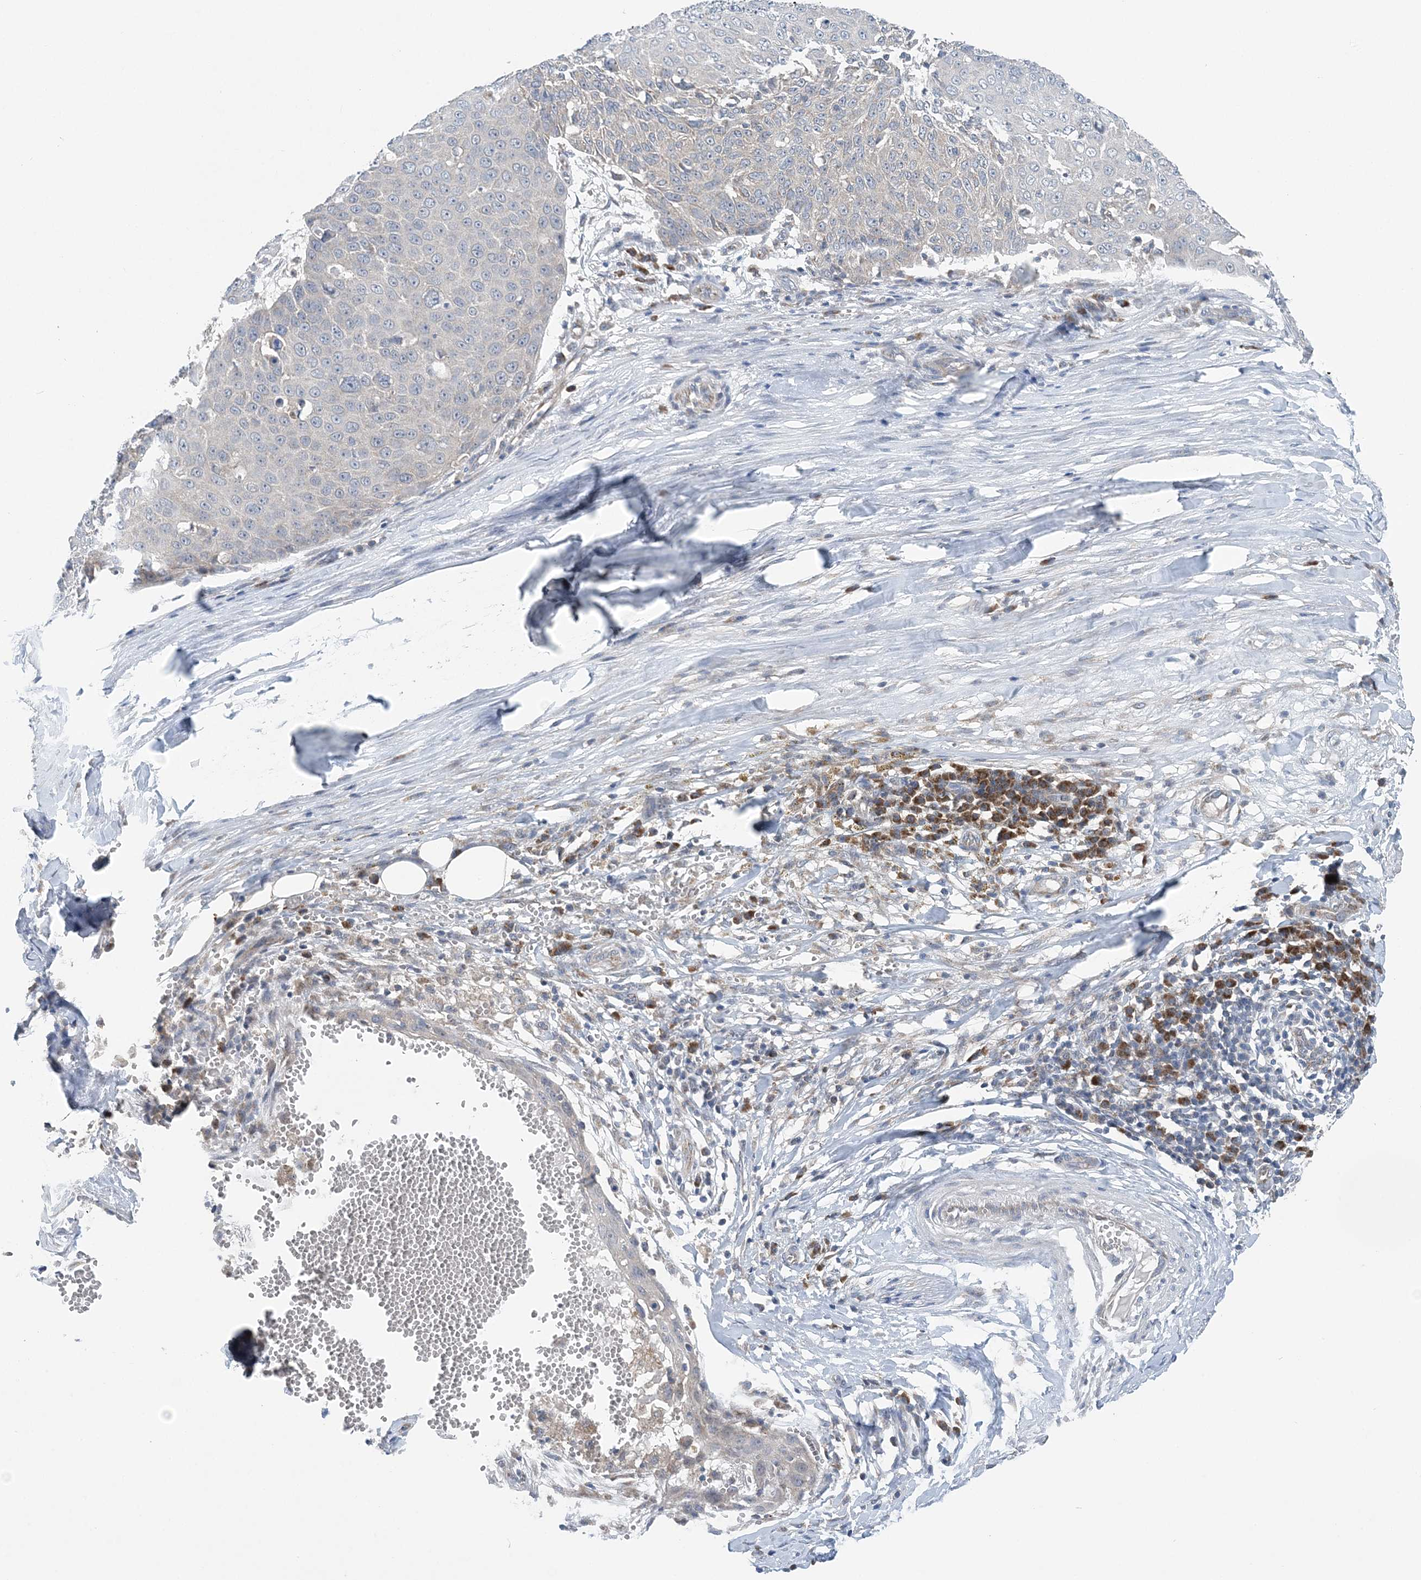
{"staining": {"intensity": "negative", "quantity": "none", "location": "none"}, "tissue": "skin cancer", "cell_type": "Tumor cells", "image_type": "cancer", "snomed": [{"axis": "morphology", "description": "Squamous cell carcinoma, NOS"}, {"axis": "topography", "description": "Skin"}], "caption": "This is an immunohistochemistry (IHC) photomicrograph of skin squamous cell carcinoma. There is no expression in tumor cells.", "gene": "COPE", "patient": {"sex": "male", "age": 71}}